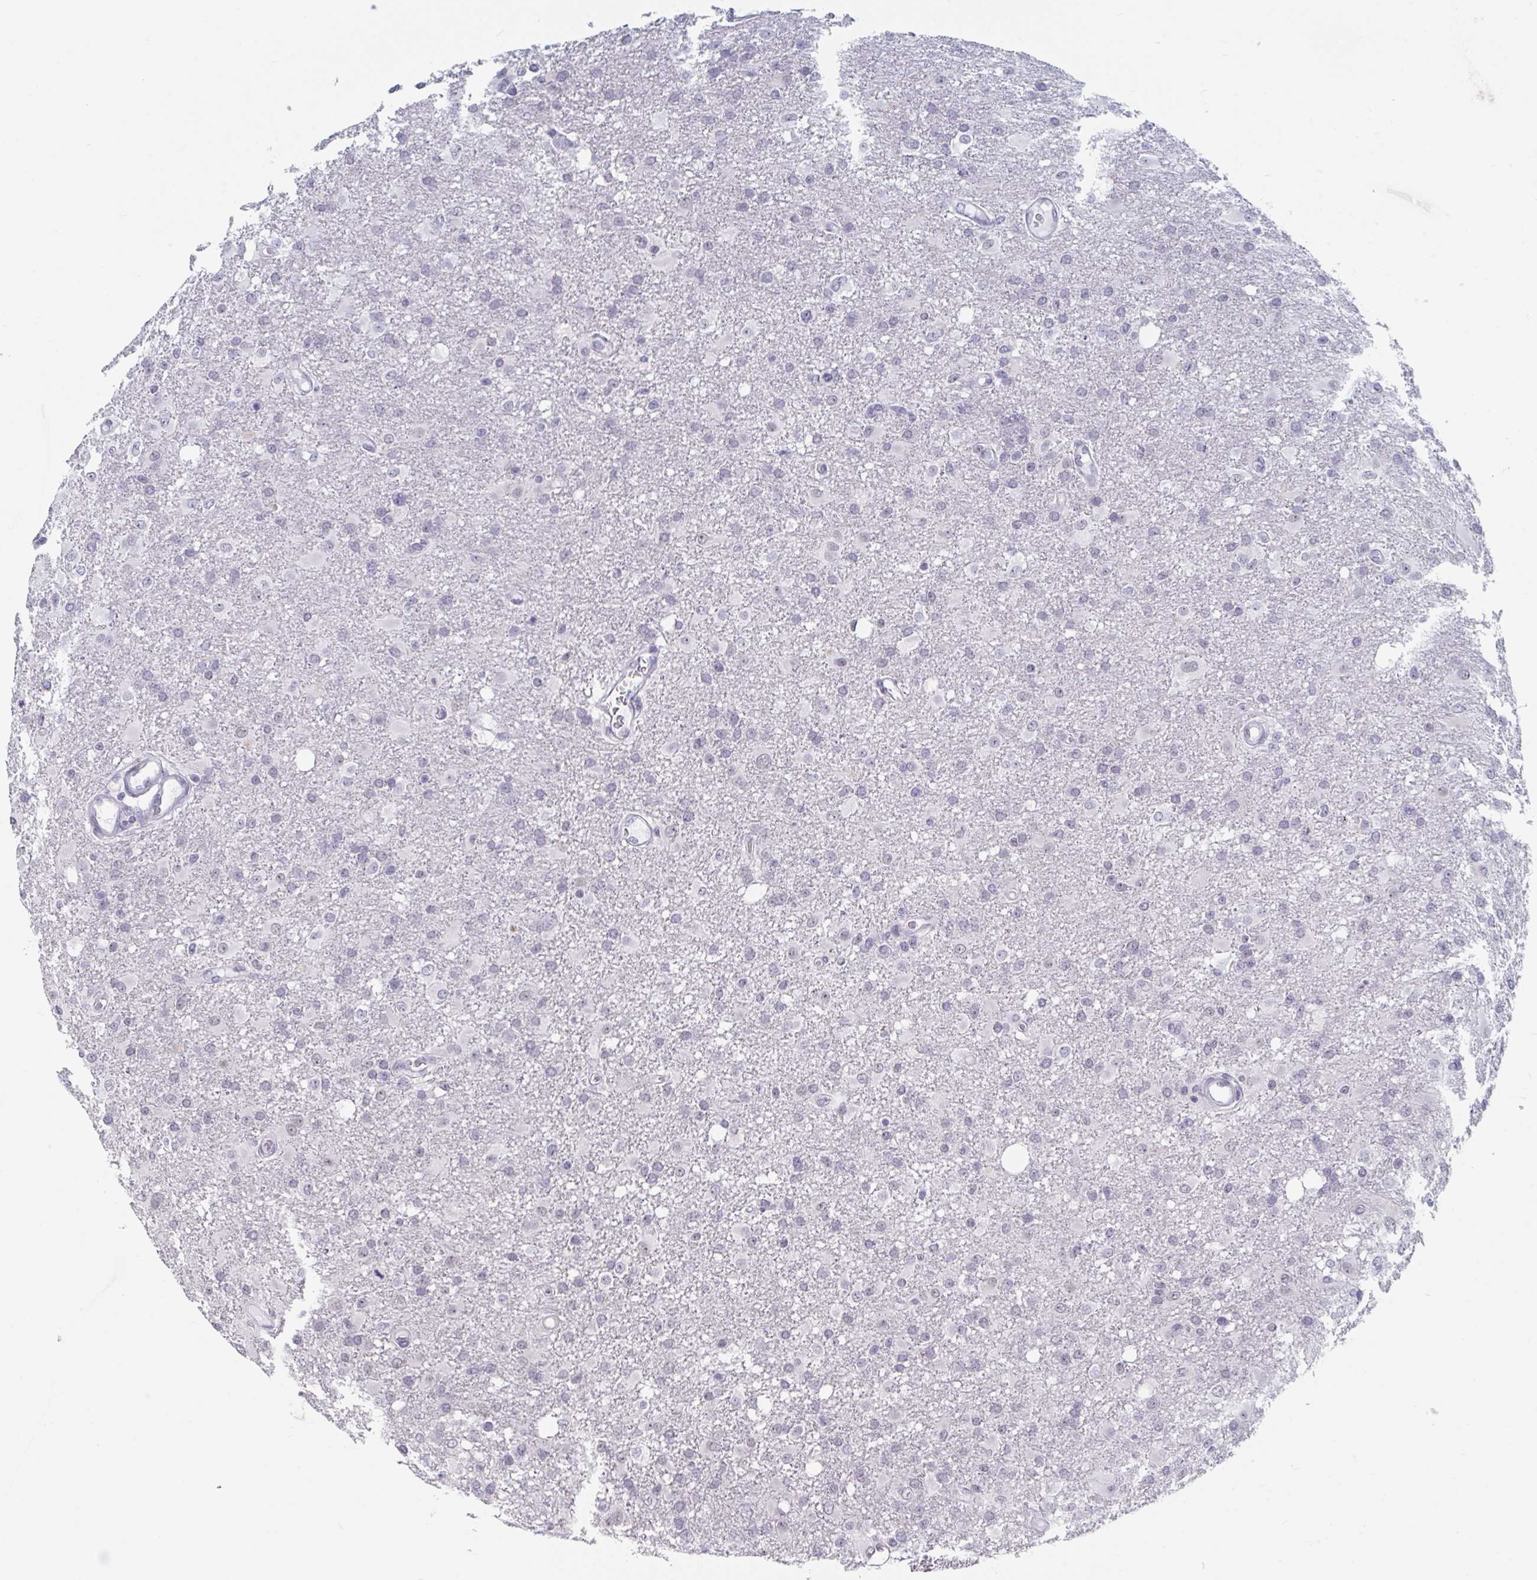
{"staining": {"intensity": "negative", "quantity": "none", "location": "none"}, "tissue": "glioma", "cell_type": "Tumor cells", "image_type": "cancer", "snomed": [{"axis": "morphology", "description": "Glioma, malignant, High grade"}, {"axis": "topography", "description": "Brain"}], "caption": "A histopathology image of human malignant glioma (high-grade) is negative for staining in tumor cells.", "gene": "NR1H2", "patient": {"sex": "male", "age": 53}}